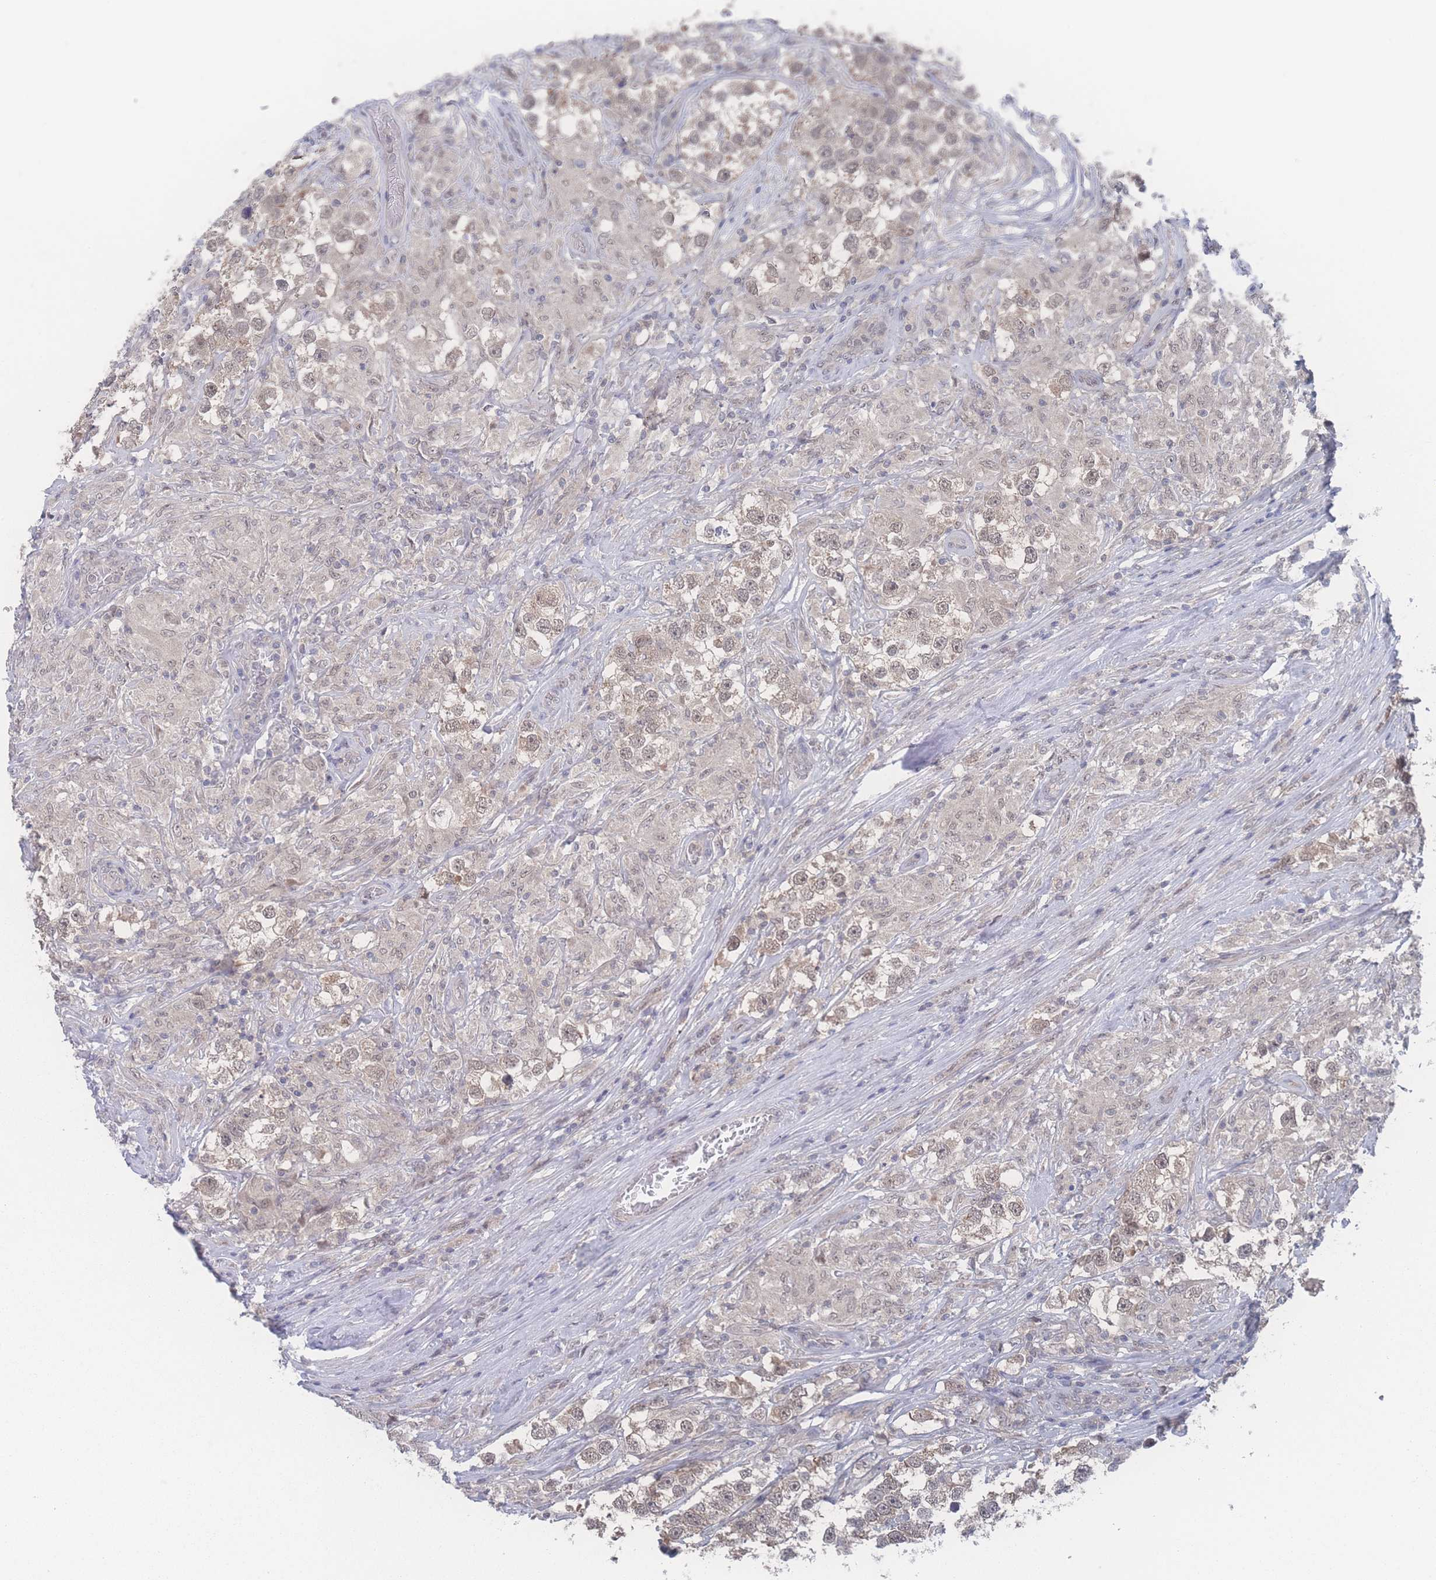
{"staining": {"intensity": "weak", "quantity": "25%-75%", "location": "cytoplasmic/membranous,nuclear"}, "tissue": "testis cancer", "cell_type": "Tumor cells", "image_type": "cancer", "snomed": [{"axis": "morphology", "description": "Seminoma, NOS"}, {"axis": "topography", "description": "Testis"}], "caption": "Tumor cells display low levels of weak cytoplasmic/membranous and nuclear staining in approximately 25%-75% of cells in human testis cancer.", "gene": "NBEAL1", "patient": {"sex": "male", "age": 46}}